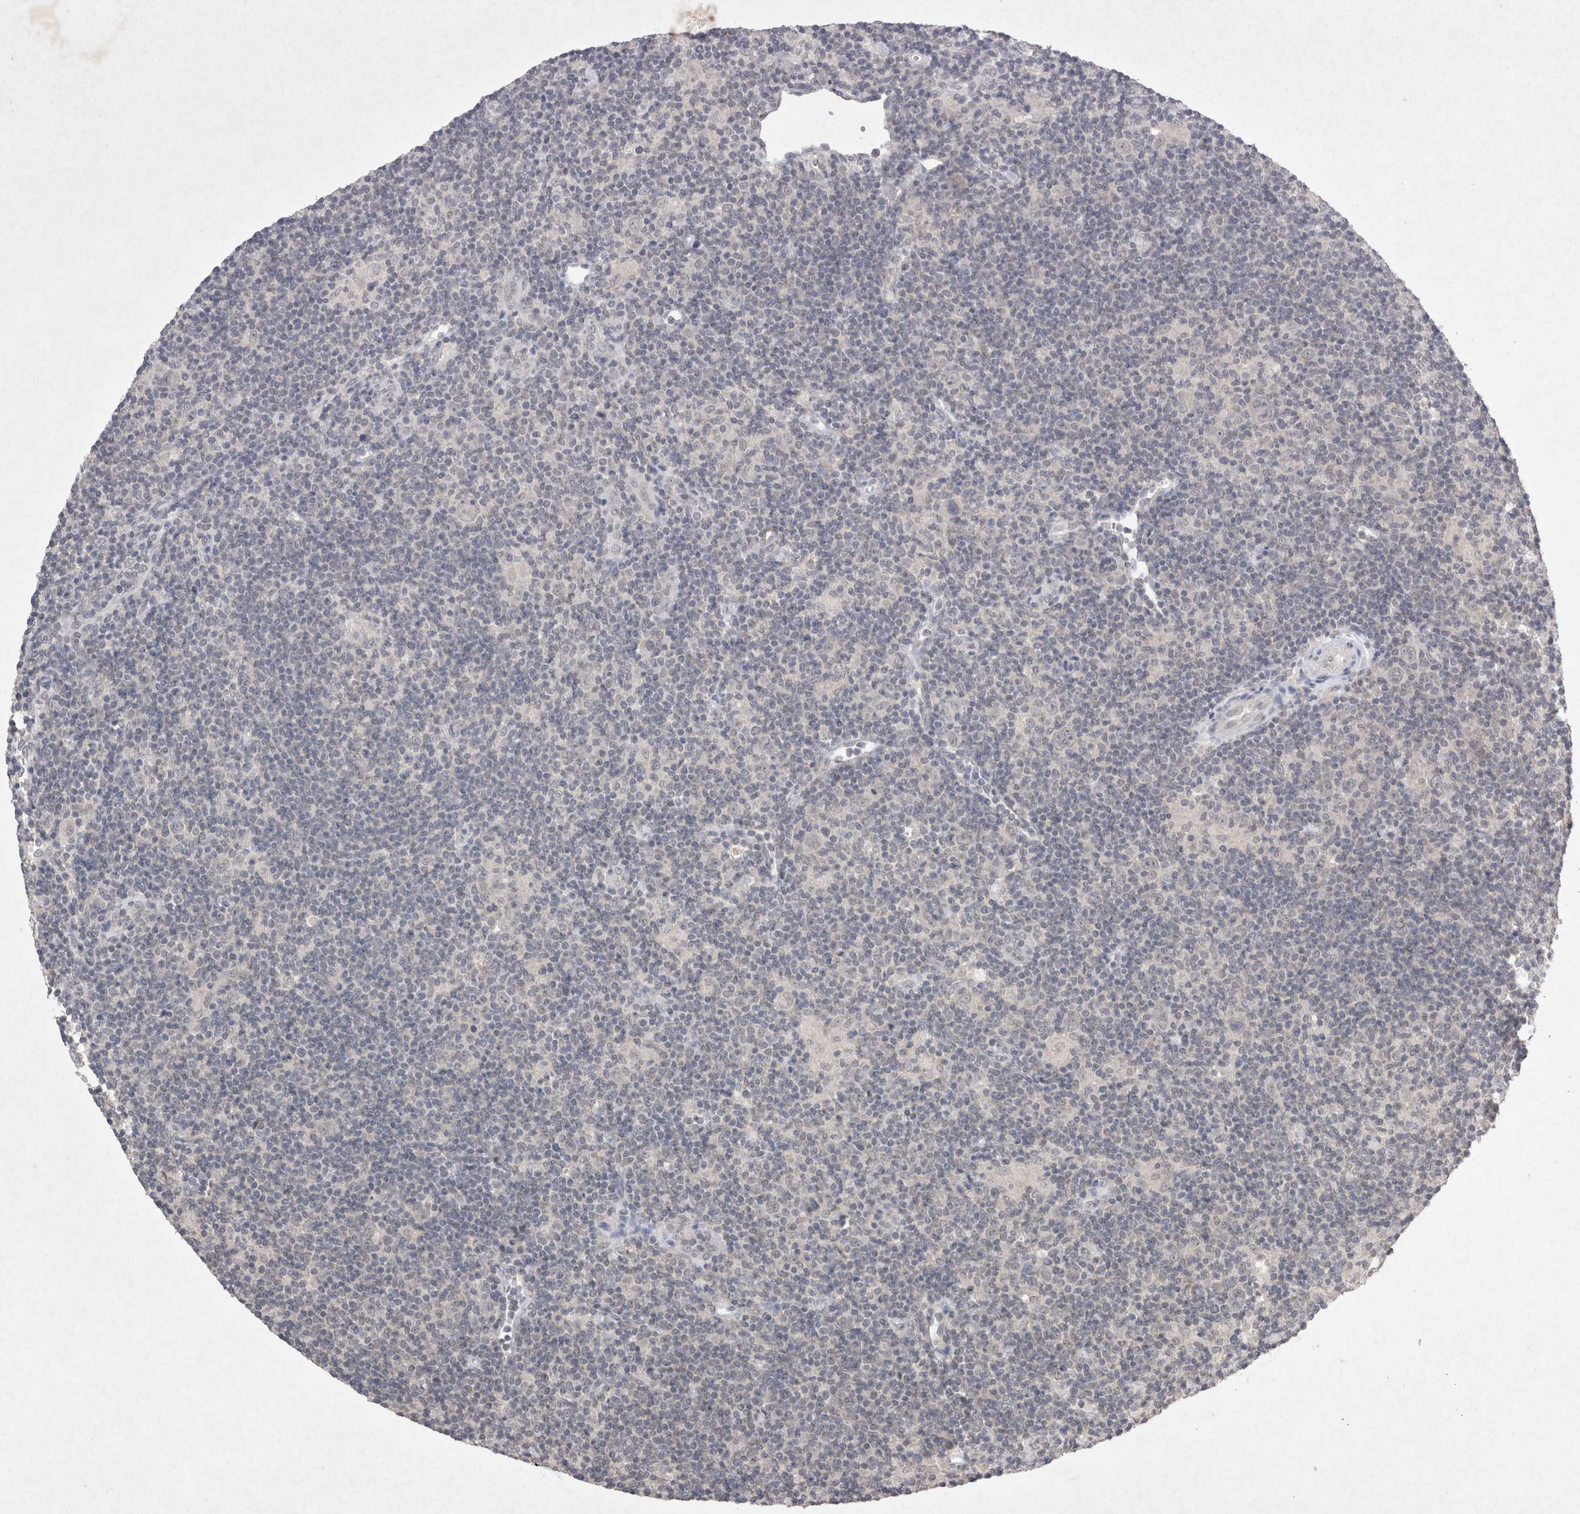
{"staining": {"intensity": "negative", "quantity": "none", "location": "none"}, "tissue": "lymphoma", "cell_type": "Tumor cells", "image_type": "cancer", "snomed": [{"axis": "morphology", "description": "Hodgkin's disease, NOS"}, {"axis": "topography", "description": "Lymph node"}], "caption": "Human lymphoma stained for a protein using immunohistochemistry reveals no staining in tumor cells.", "gene": "LYVE1", "patient": {"sex": "female", "age": 57}}